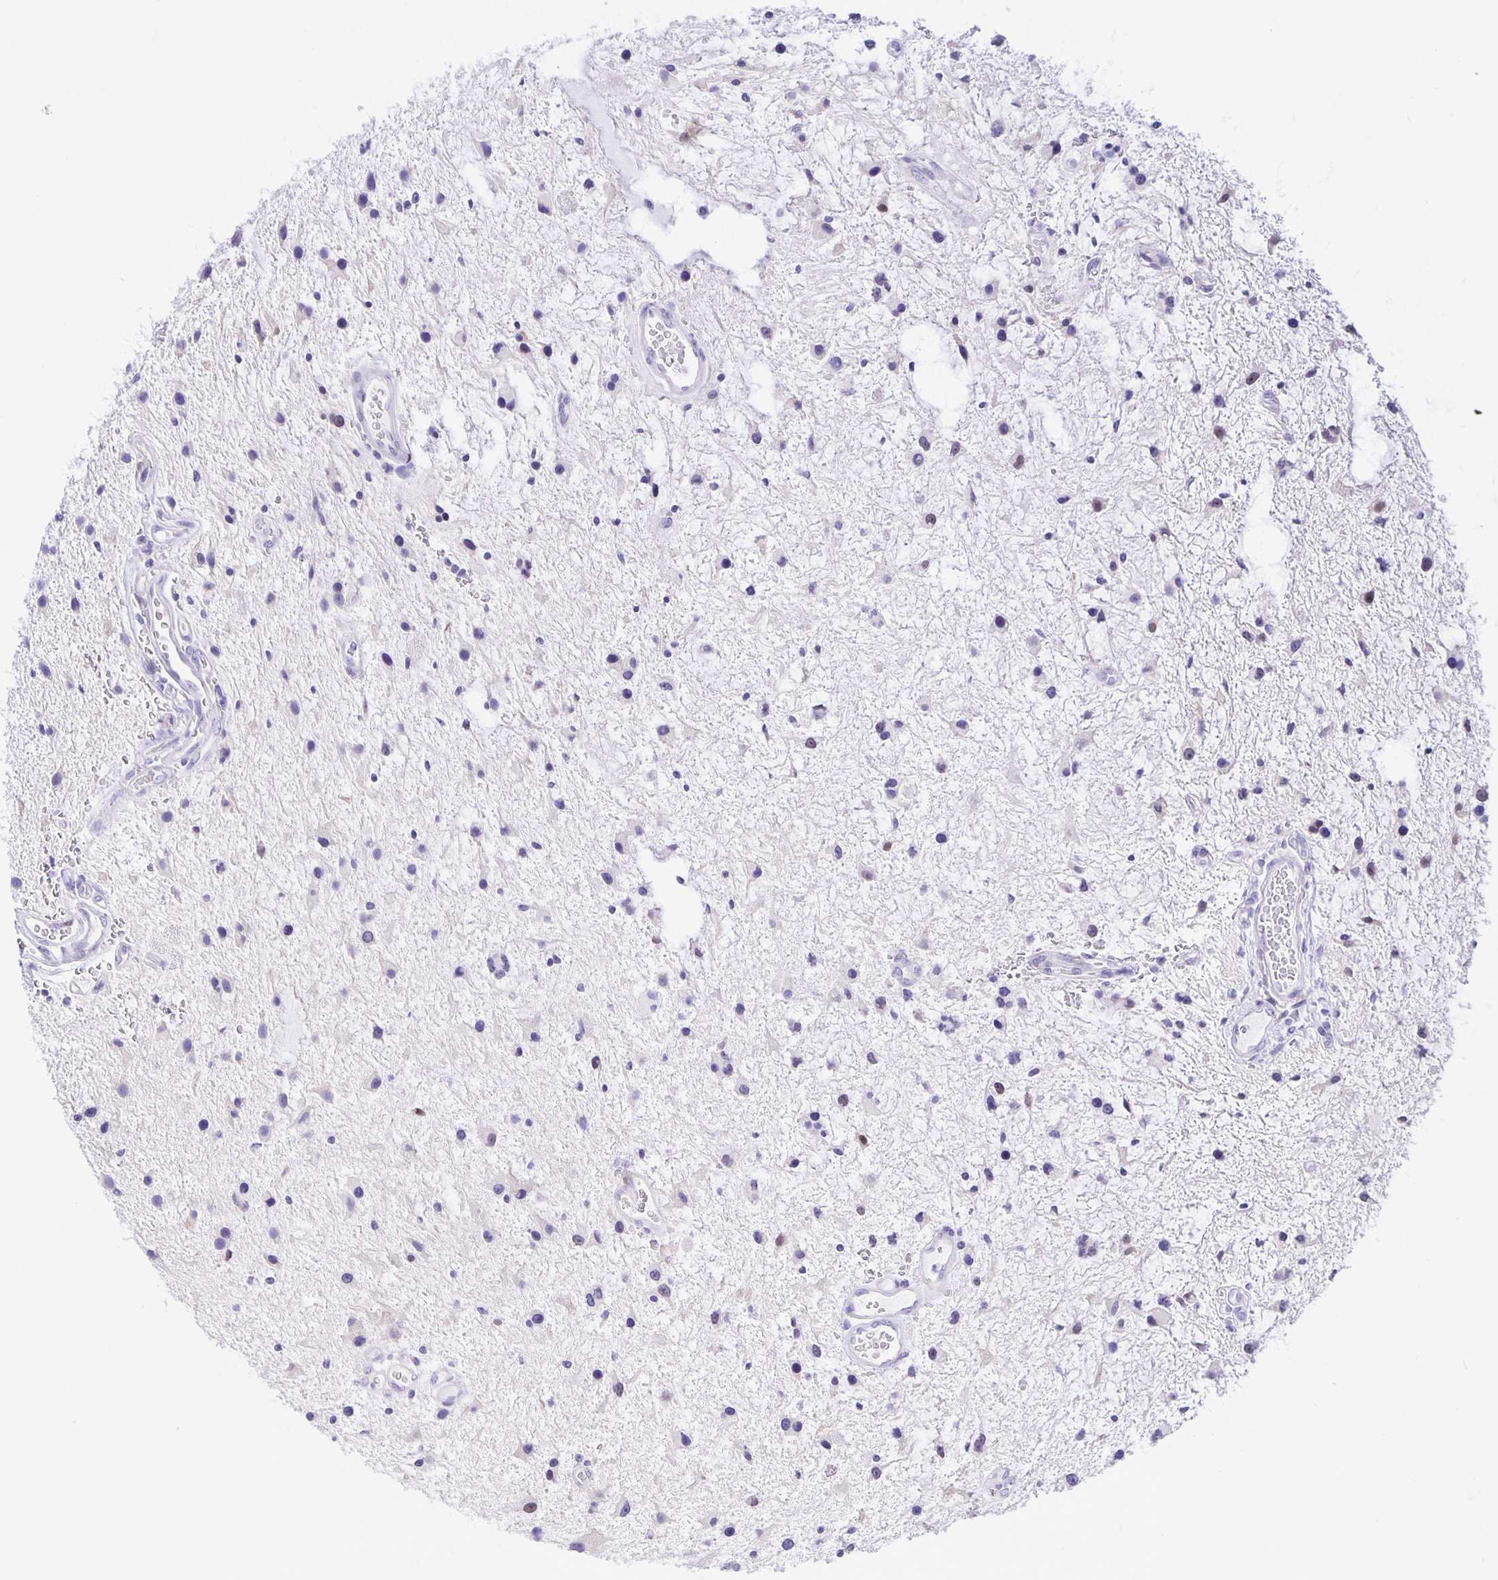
{"staining": {"intensity": "negative", "quantity": "none", "location": "none"}, "tissue": "glioma", "cell_type": "Tumor cells", "image_type": "cancer", "snomed": [{"axis": "morphology", "description": "Glioma, malignant, Low grade"}, {"axis": "topography", "description": "Cerebellum"}], "caption": "This is an immunohistochemistry (IHC) micrograph of human malignant low-grade glioma. There is no positivity in tumor cells.", "gene": "ERMN", "patient": {"sex": "female", "age": 14}}